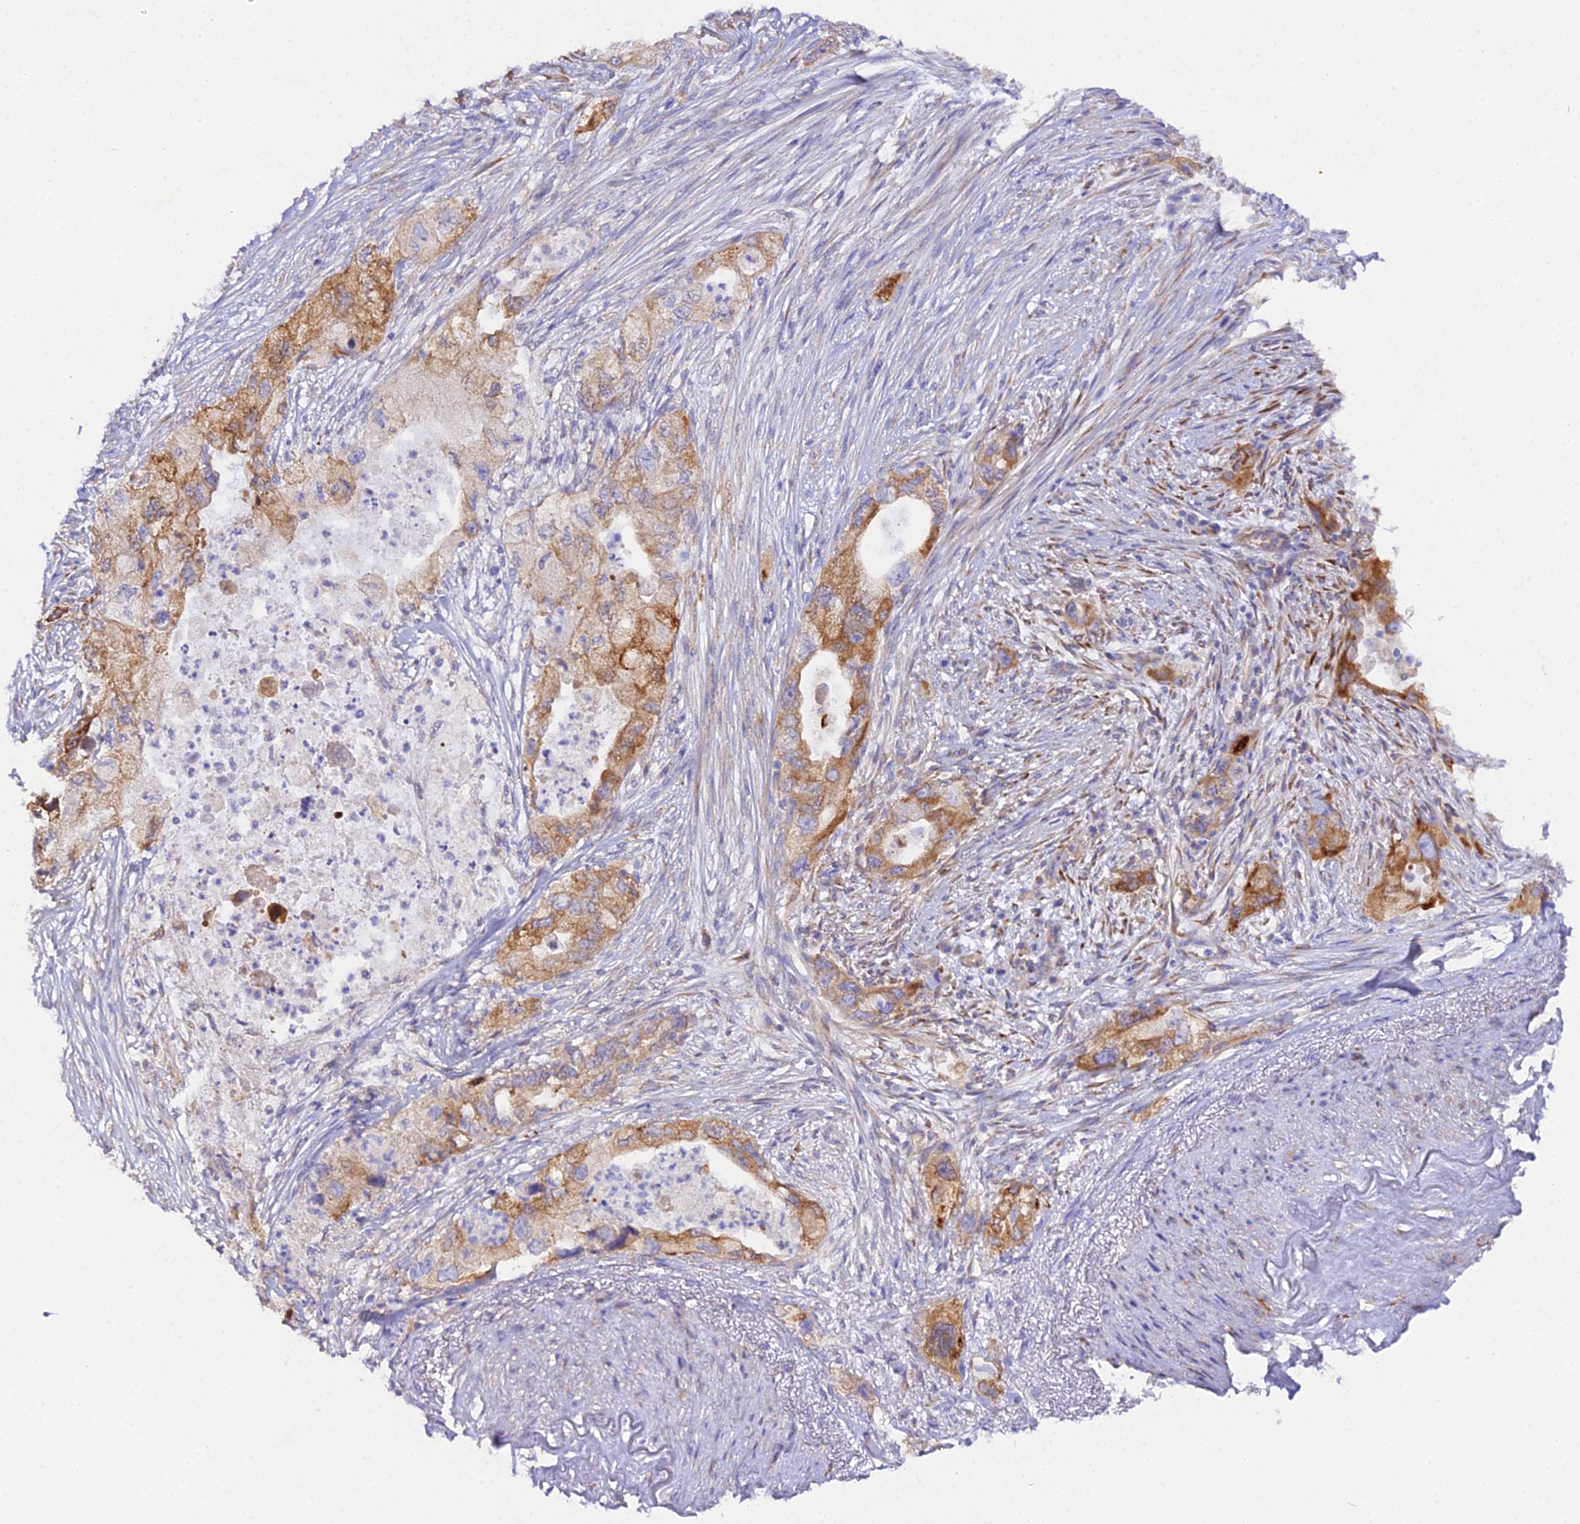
{"staining": {"intensity": "strong", "quantity": ">75%", "location": "cytoplasmic/membranous"}, "tissue": "pancreatic cancer", "cell_type": "Tumor cells", "image_type": "cancer", "snomed": [{"axis": "morphology", "description": "Adenocarcinoma, NOS"}, {"axis": "topography", "description": "Pancreas"}], "caption": "Strong cytoplasmic/membranous staining is appreciated in approximately >75% of tumor cells in adenocarcinoma (pancreatic).", "gene": "CFAP45", "patient": {"sex": "female", "age": 73}}